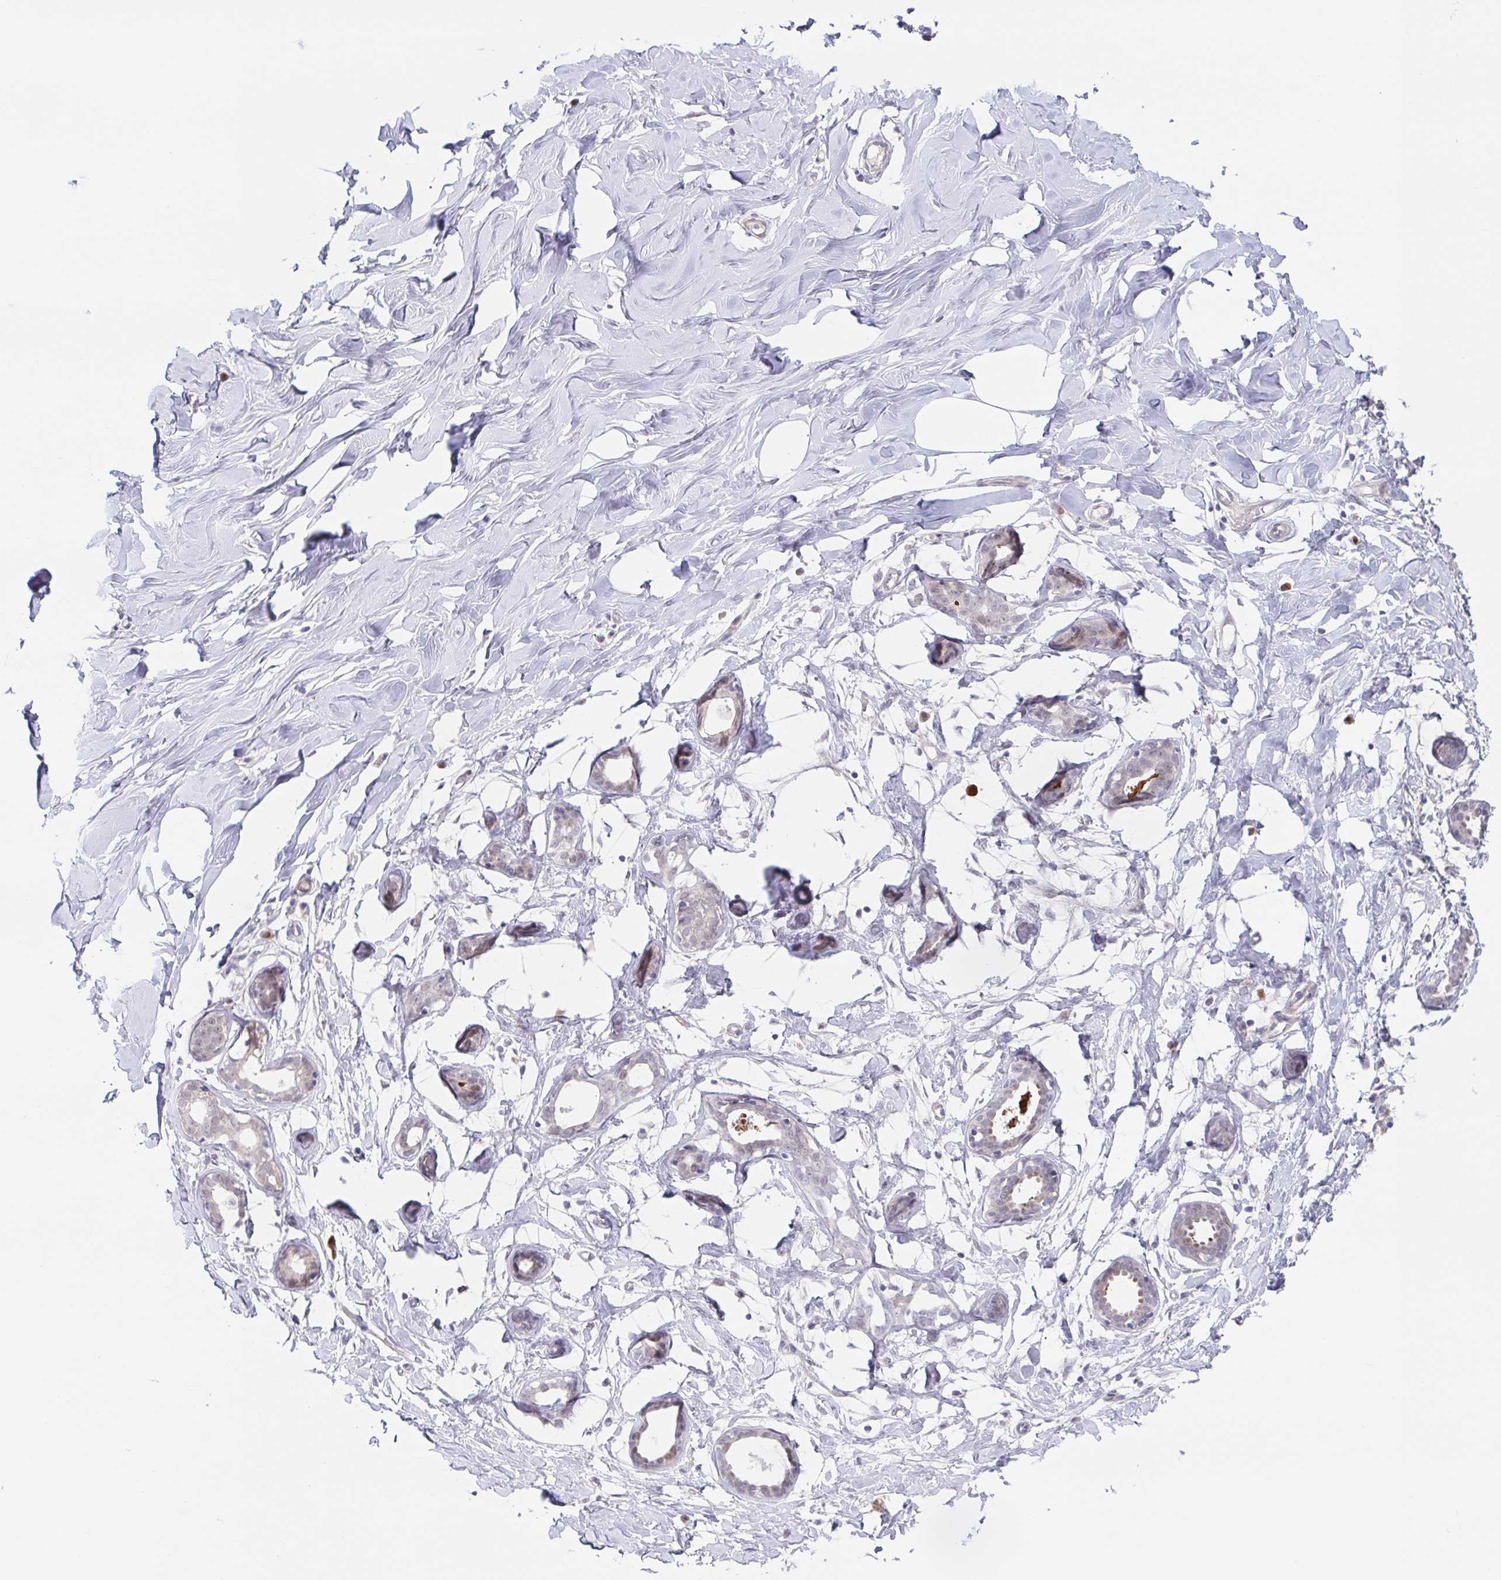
{"staining": {"intensity": "negative", "quantity": "none", "location": "none"}, "tissue": "breast", "cell_type": "Adipocytes", "image_type": "normal", "snomed": [{"axis": "morphology", "description": "Normal tissue, NOS"}, {"axis": "topography", "description": "Breast"}], "caption": "IHC of benign human breast displays no expression in adipocytes.", "gene": "POU2F3", "patient": {"sex": "female", "age": 27}}